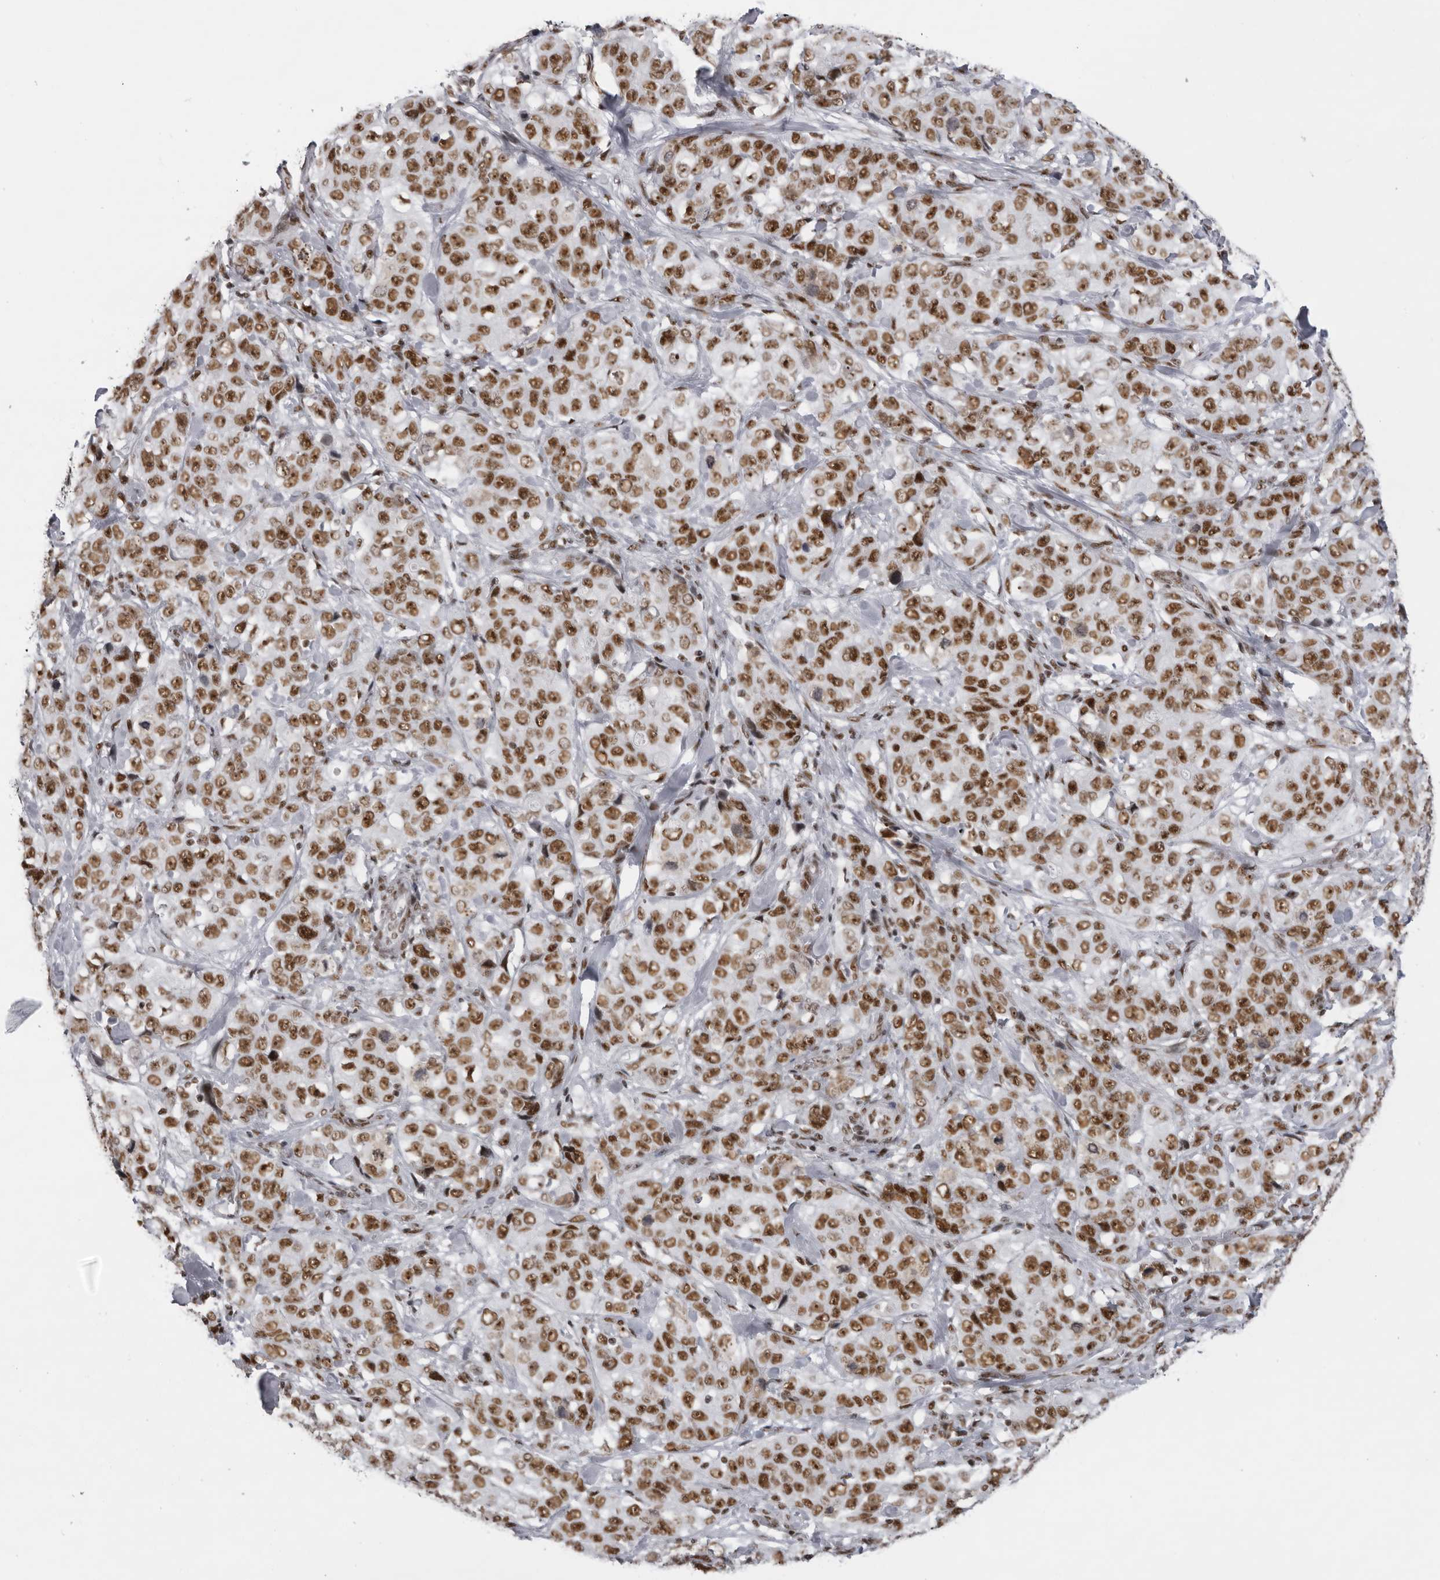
{"staining": {"intensity": "moderate", "quantity": ">75%", "location": "nuclear"}, "tissue": "stomach cancer", "cell_type": "Tumor cells", "image_type": "cancer", "snomed": [{"axis": "morphology", "description": "Adenocarcinoma, NOS"}, {"axis": "topography", "description": "Stomach"}], "caption": "Stomach adenocarcinoma stained with DAB immunohistochemistry shows medium levels of moderate nuclear staining in about >75% of tumor cells.", "gene": "DHX9", "patient": {"sex": "male", "age": 48}}